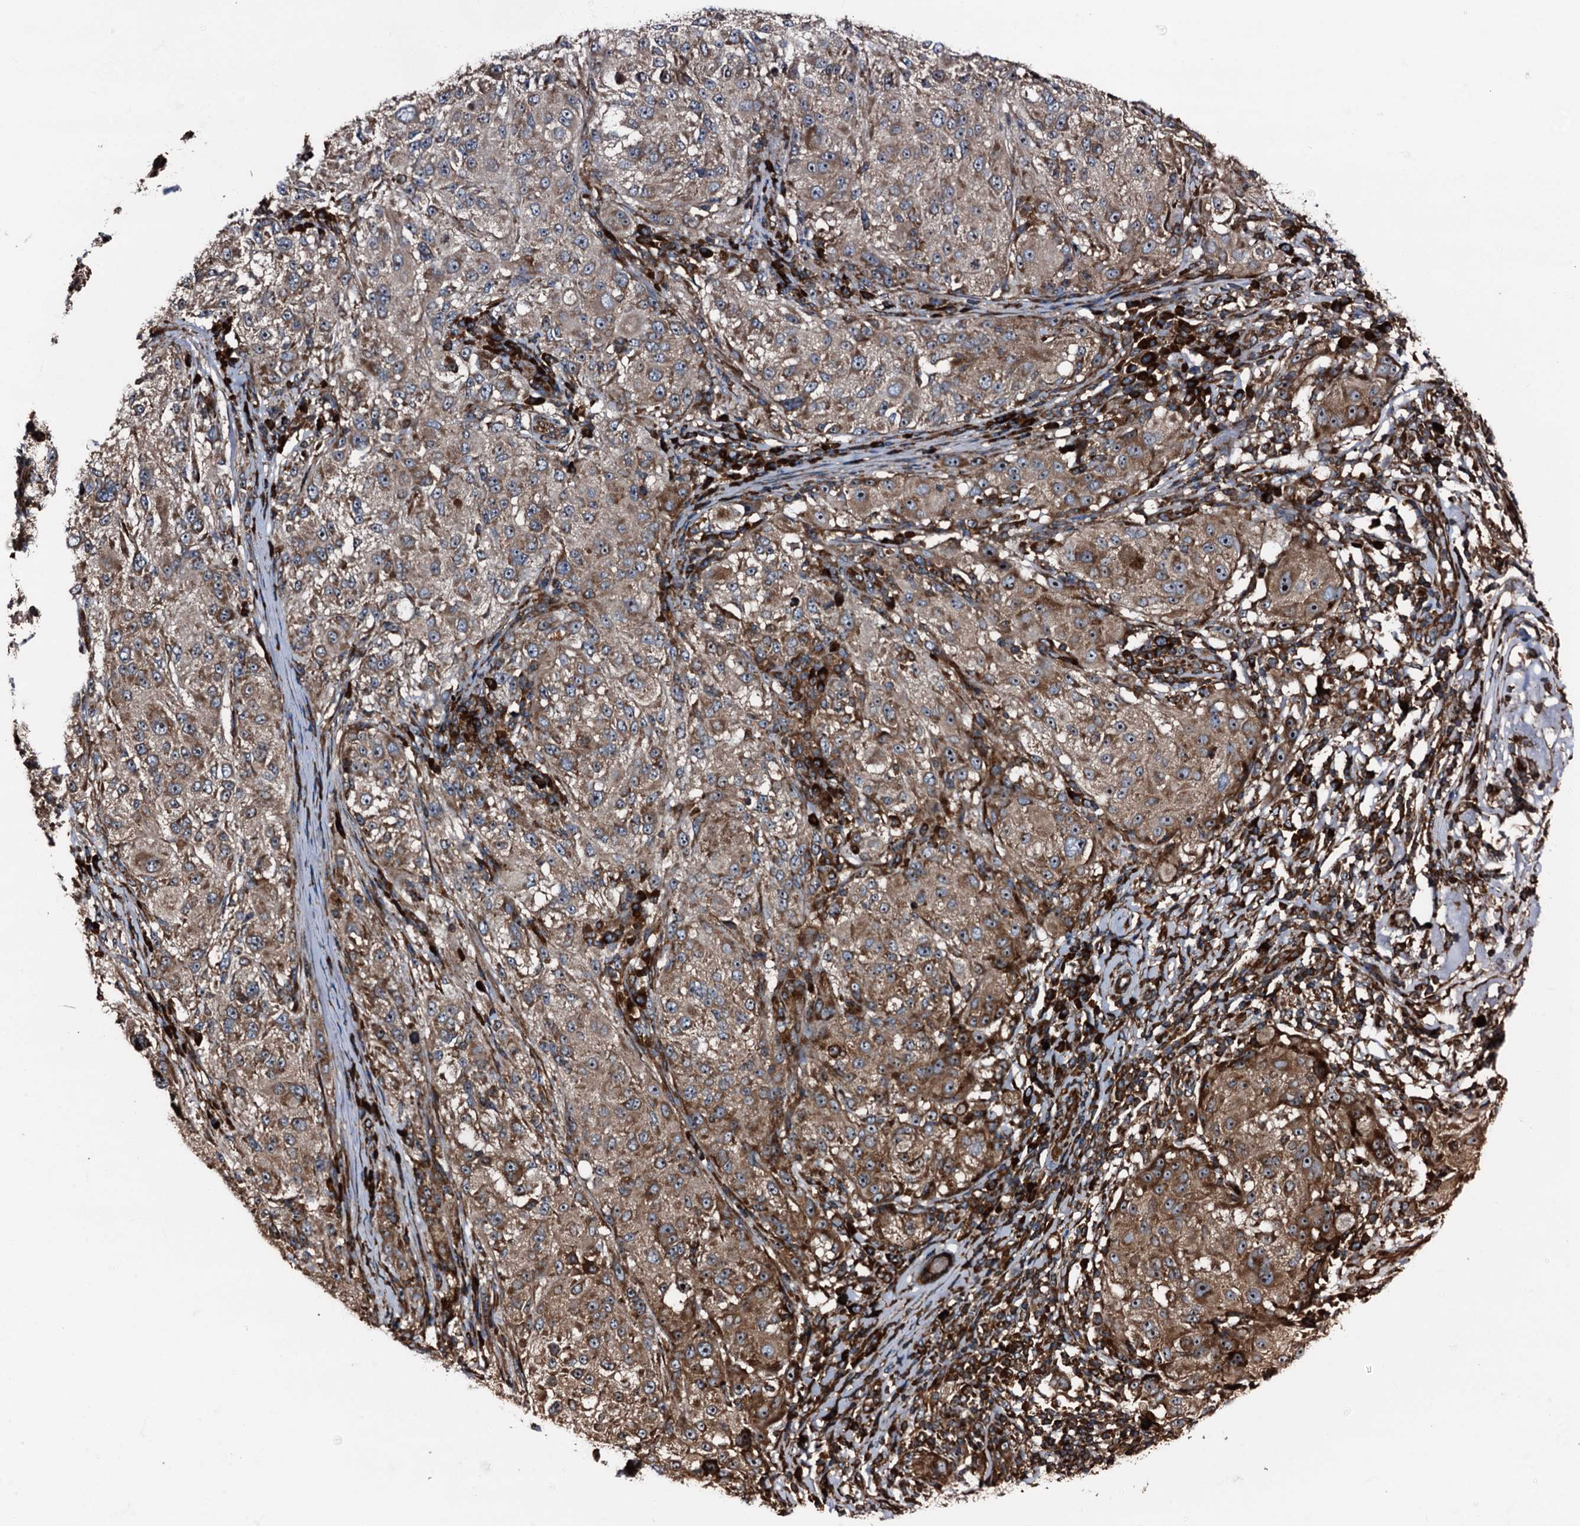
{"staining": {"intensity": "moderate", "quantity": "25%-75%", "location": "cytoplasmic/membranous"}, "tissue": "melanoma", "cell_type": "Tumor cells", "image_type": "cancer", "snomed": [{"axis": "morphology", "description": "Necrosis, NOS"}, {"axis": "morphology", "description": "Malignant melanoma, NOS"}, {"axis": "topography", "description": "Skin"}], "caption": "Protein expression analysis of human malignant melanoma reveals moderate cytoplasmic/membranous staining in approximately 25%-75% of tumor cells.", "gene": "ATP2C1", "patient": {"sex": "female", "age": 87}}